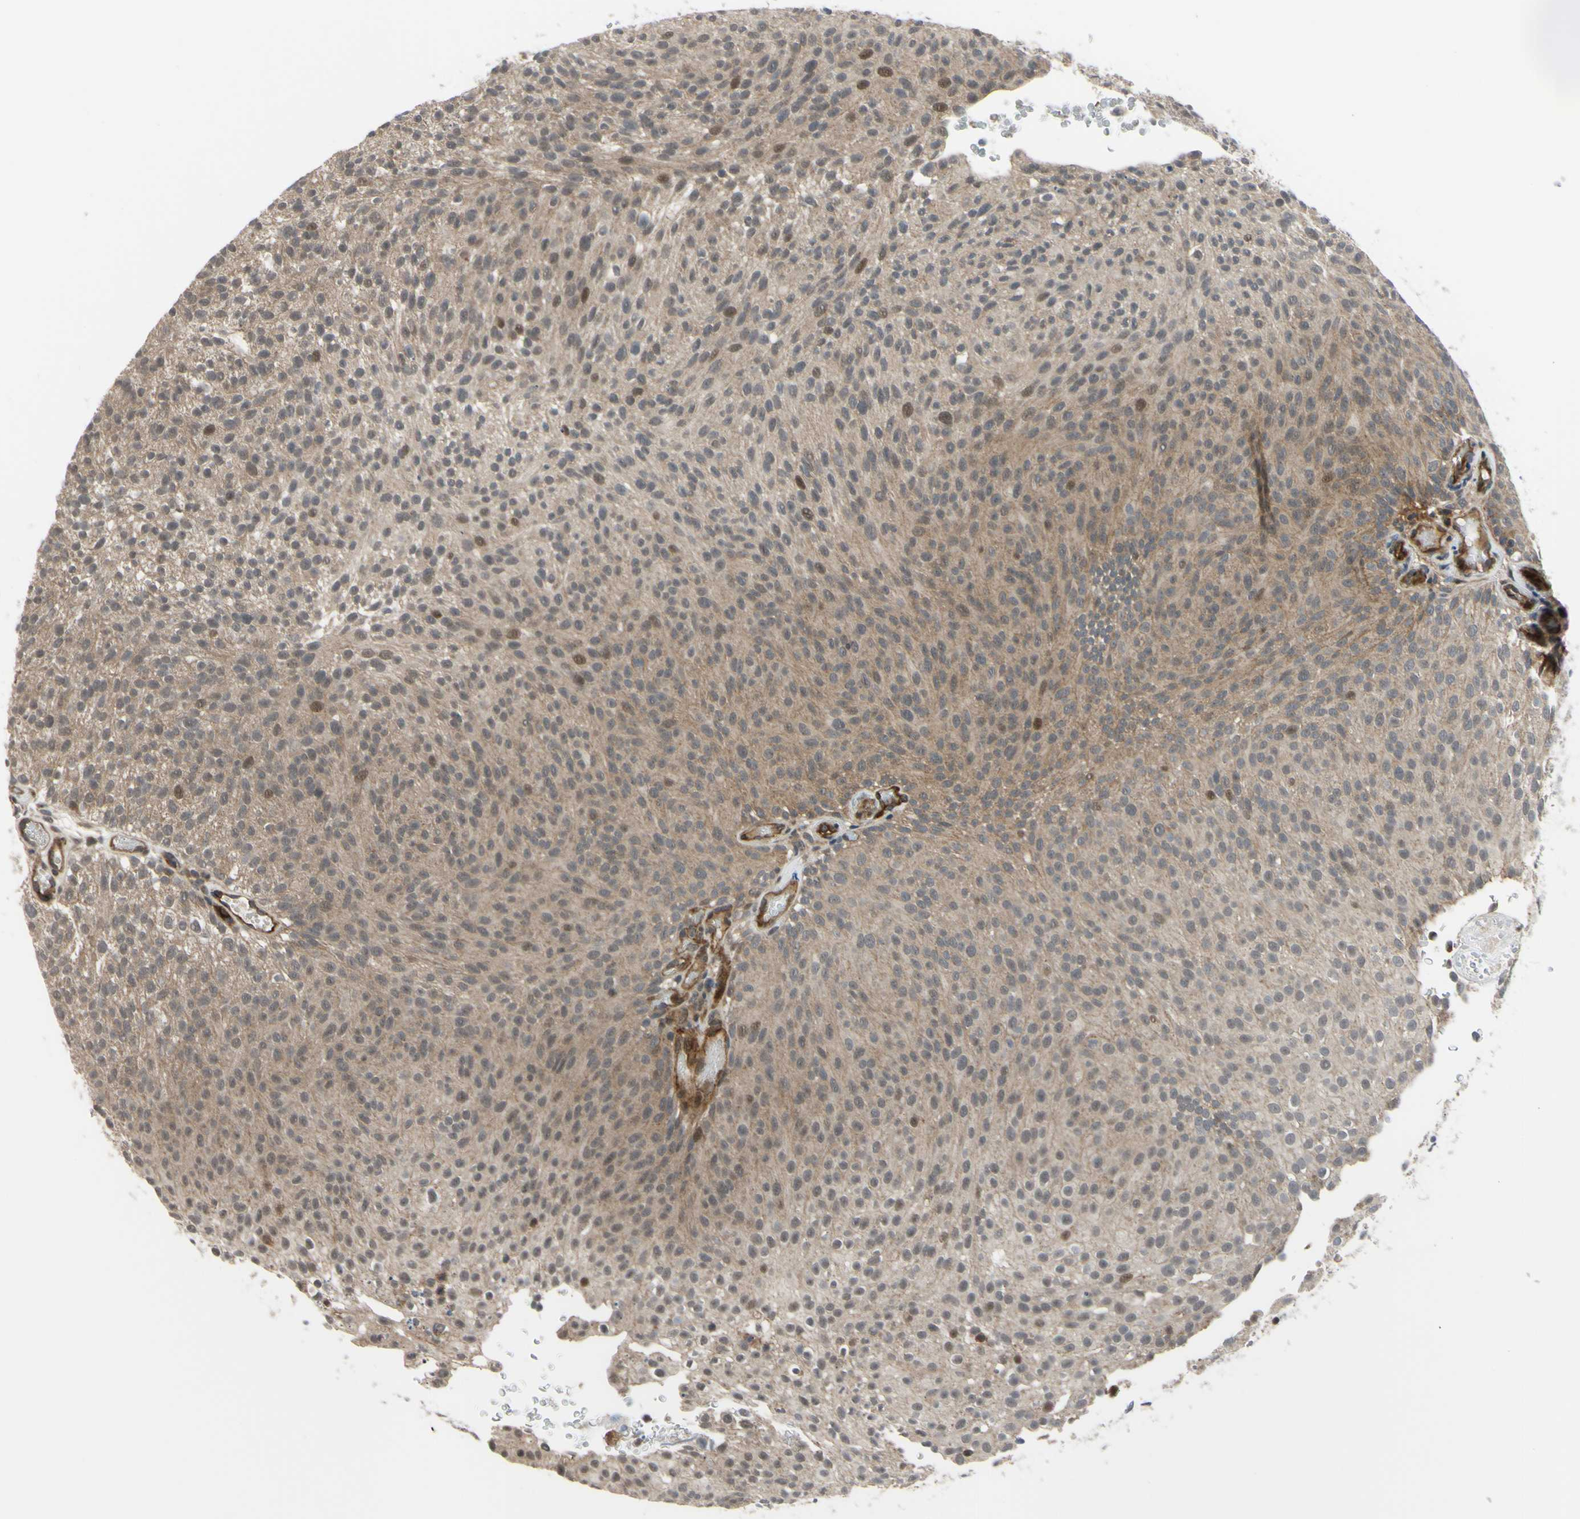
{"staining": {"intensity": "moderate", "quantity": ">75%", "location": "cytoplasmic/membranous,nuclear"}, "tissue": "urothelial cancer", "cell_type": "Tumor cells", "image_type": "cancer", "snomed": [{"axis": "morphology", "description": "Urothelial carcinoma, Low grade"}, {"axis": "topography", "description": "Urinary bladder"}], "caption": "Urothelial cancer was stained to show a protein in brown. There is medium levels of moderate cytoplasmic/membranous and nuclear expression in about >75% of tumor cells. (Stains: DAB (3,3'-diaminobenzidine) in brown, nuclei in blue, Microscopy: brightfield microscopy at high magnification).", "gene": "COMMD9", "patient": {"sex": "male", "age": 78}}